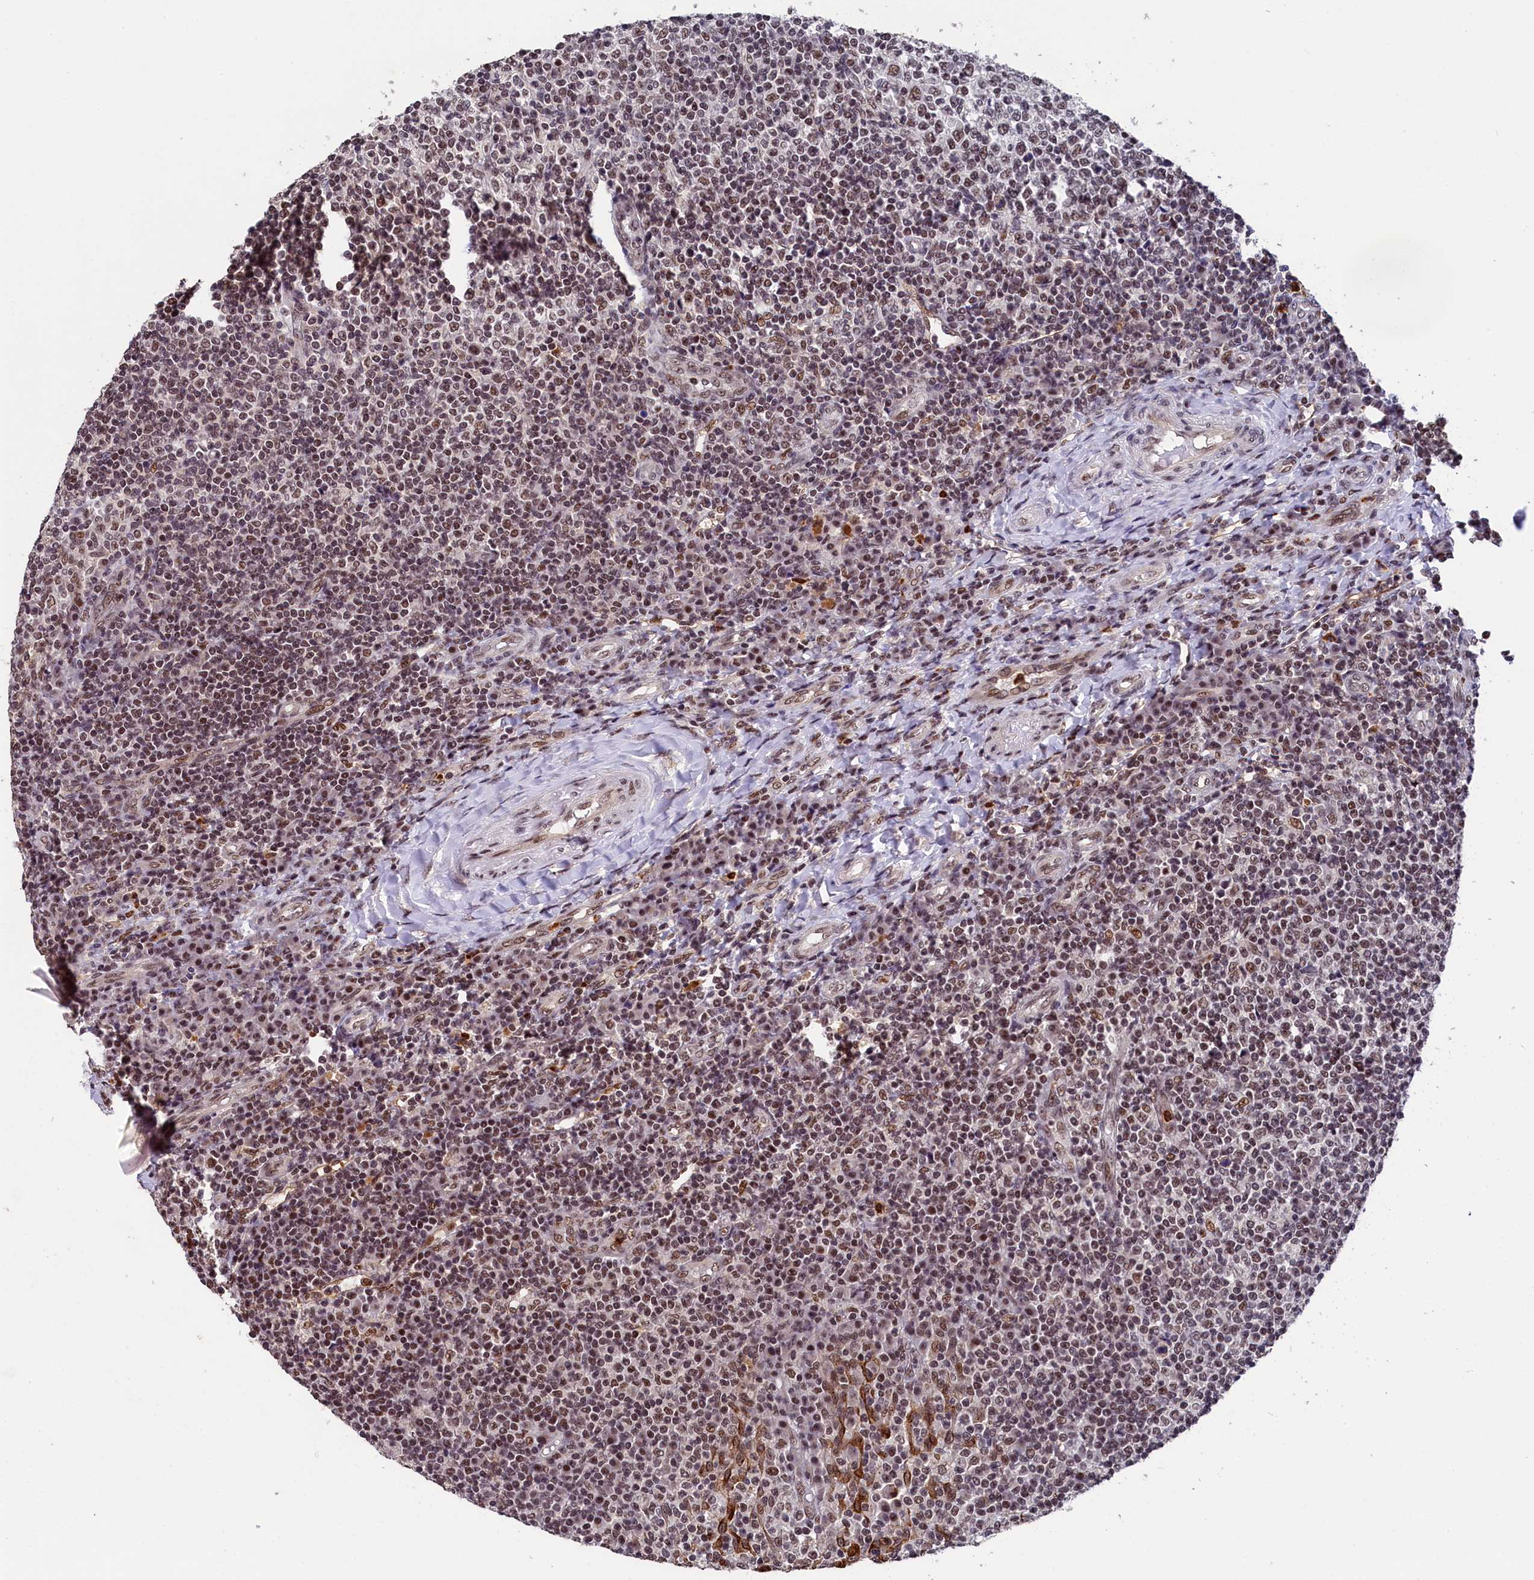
{"staining": {"intensity": "weak", "quantity": "25%-75%", "location": "nuclear"}, "tissue": "tonsil", "cell_type": "Germinal center cells", "image_type": "normal", "snomed": [{"axis": "morphology", "description": "Normal tissue, NOS"}, {"axis": "topography", "description": "Tonsil"}], "caption": "Germinal center cells exhibit low levels of weak nuclear staining in approximately 25%-75% of cells in normal human tonsil. (Stains: DAB (3,3'-diaminobenzidine) in brown, nuclei in blue, Microscopy: brightfield microscopy at high magnification).", "gene": "ADIG", "patient": {"sex": "female", "age": 19}}